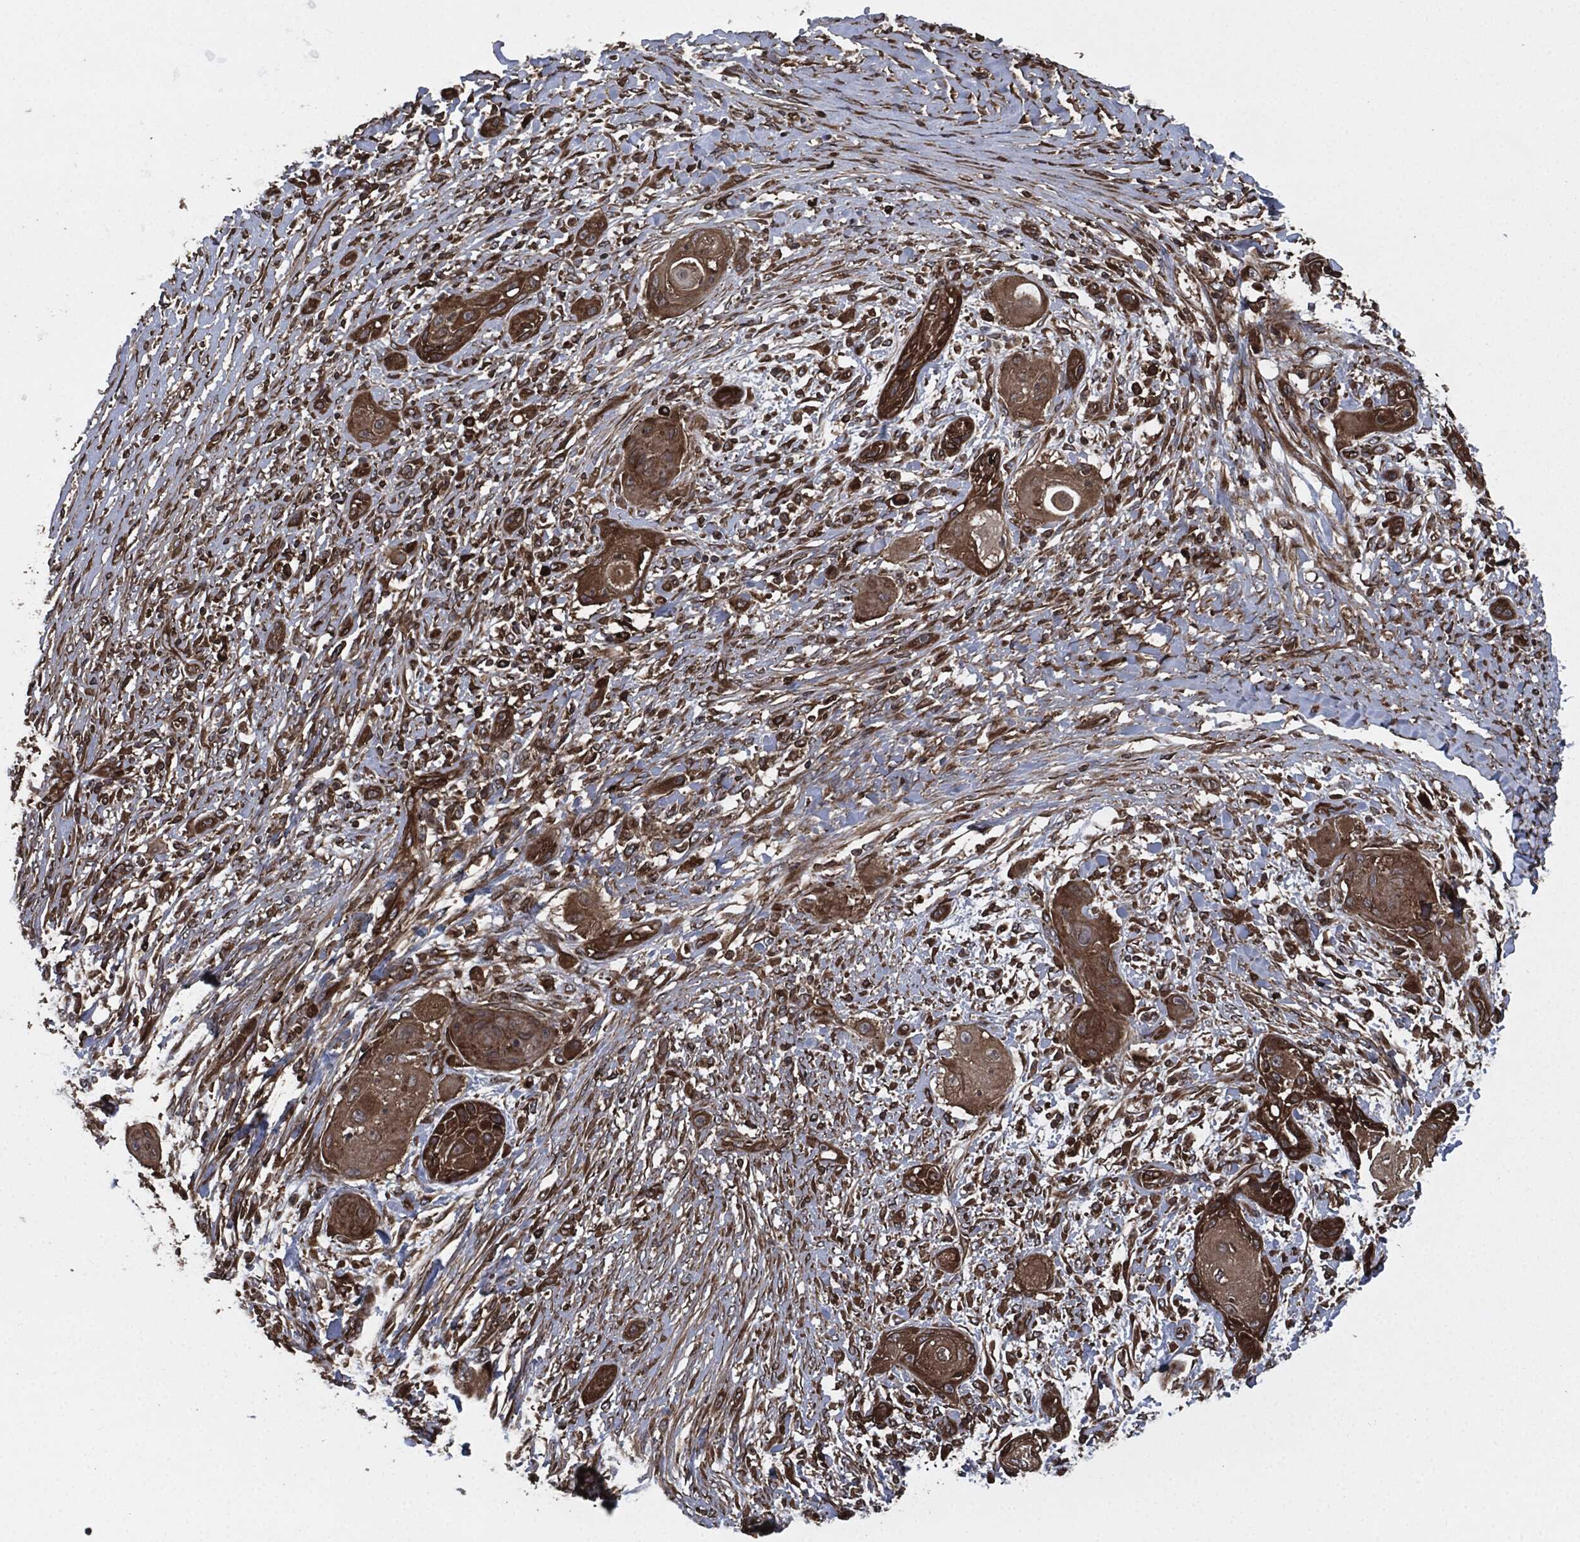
{"staining": {"intensity": "moderate", "quantity": ">75%", "location": "cytoplasmic/membranous"}, "tissue": "skin cancer", "cell_type": "Tumor cells", "image_type": "cancer", "snomed": [{"axis": "morphology", "description": "Squamous cell carcinoma, NOS"}, {"axis": "topography", "description": "Skin"}], "caption": "Immunohistochemistry (DAB) staining of skin squamous cell carcinoma exhibits moderate cytoplasmic/membranous protein positivity in about >75% of tumor cells.", "gene": "RAP1GDS1", "patient": {"sex": "male", "age": 62}}